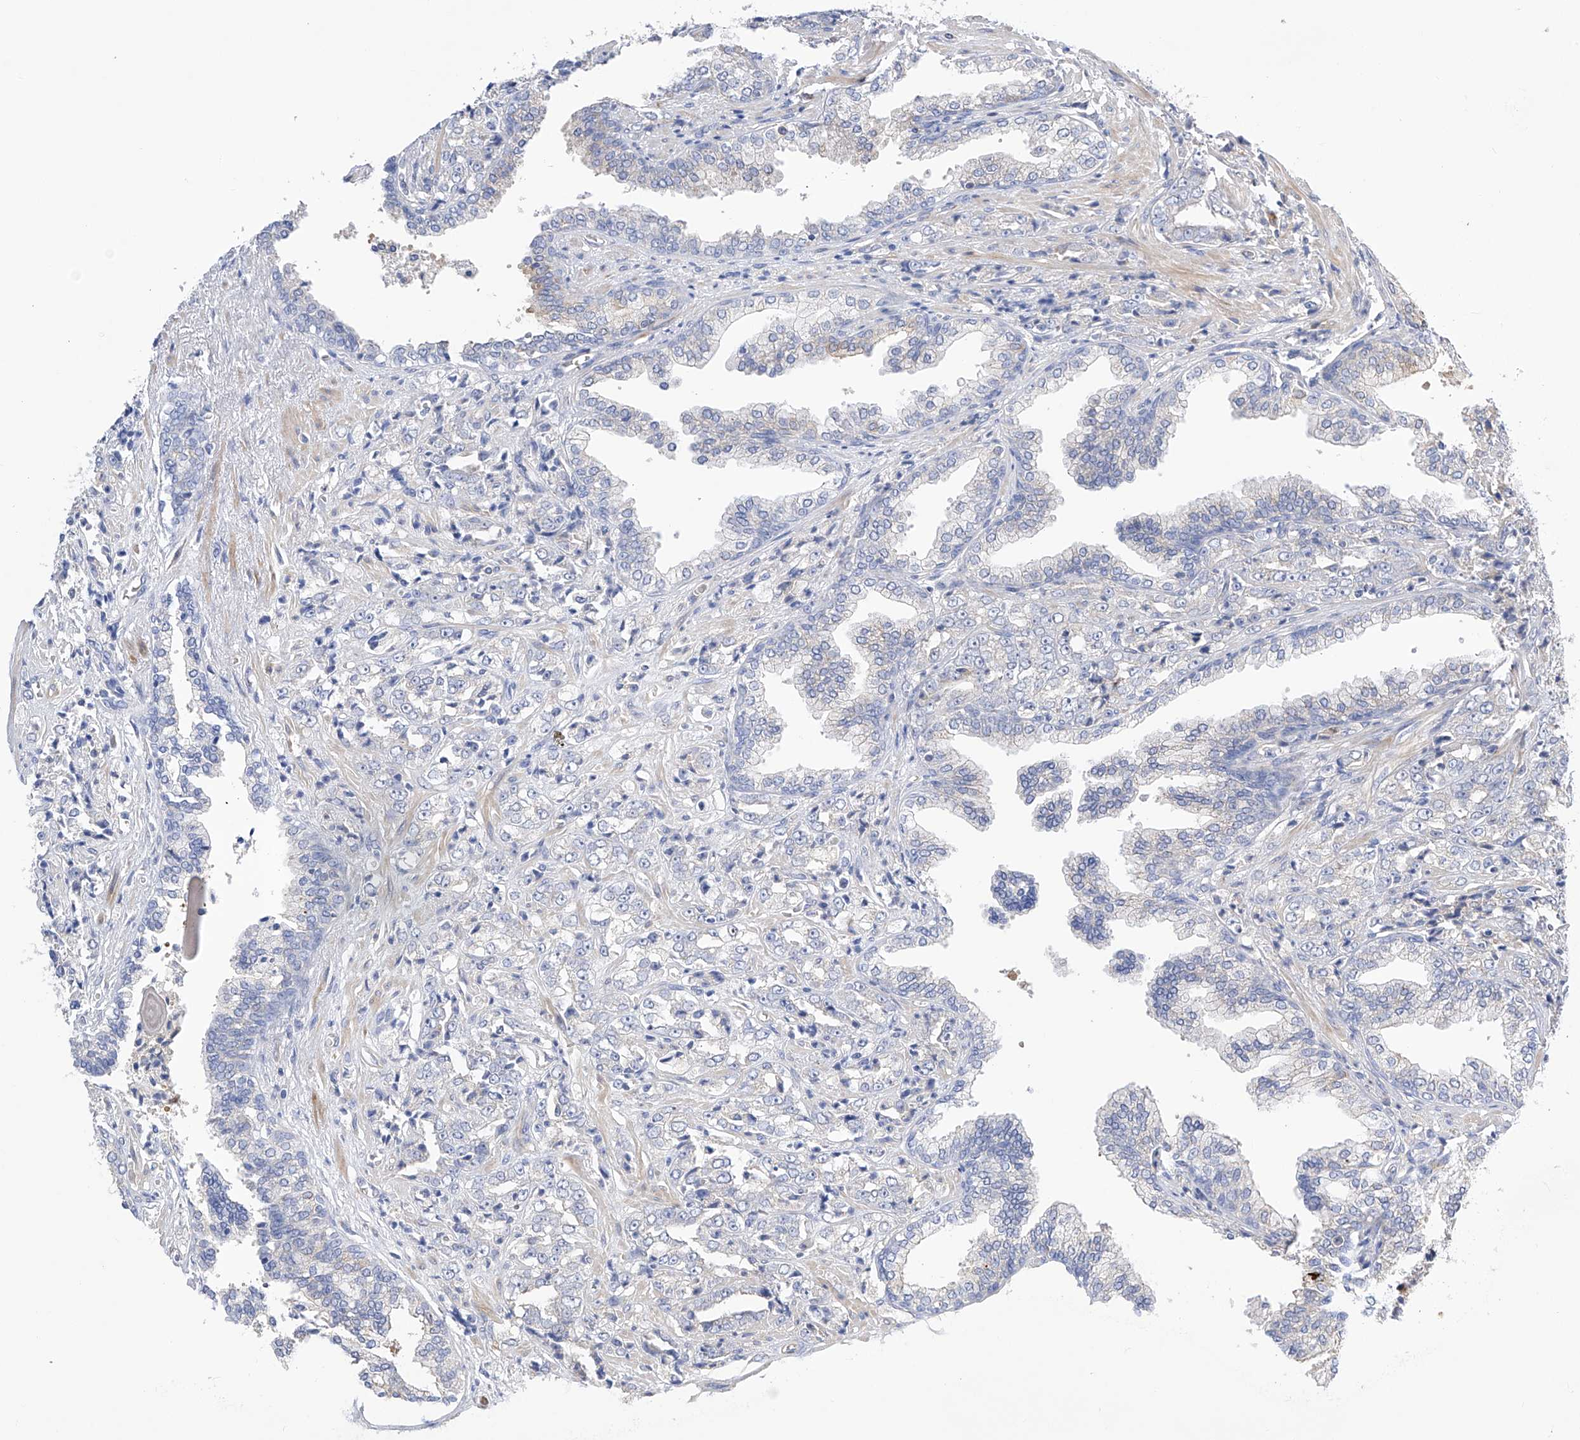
{"staining": {"intensity": "negative", "quantity": "none", "location": "none"}, "tissue": "prostate cancer", "cell_type": "Tumor cells", "image_type": "cancer", "snomed": [{"axis": "morphology", "description": "Adenocarcinoma, High grade"}, {"axis": "topography", "description": "Prostate"}], "caption": "Tumor cells show no significant protein staining in prostate adenocarcinoma (high-grade). The staining was performed using DAB to visualize the protein expression in brown, while the nuclei were stained in blue with hematoxylin (Magnification: 20x).", "gene": "NFATC4", "patient": {"sex": "male", "age": 71}}